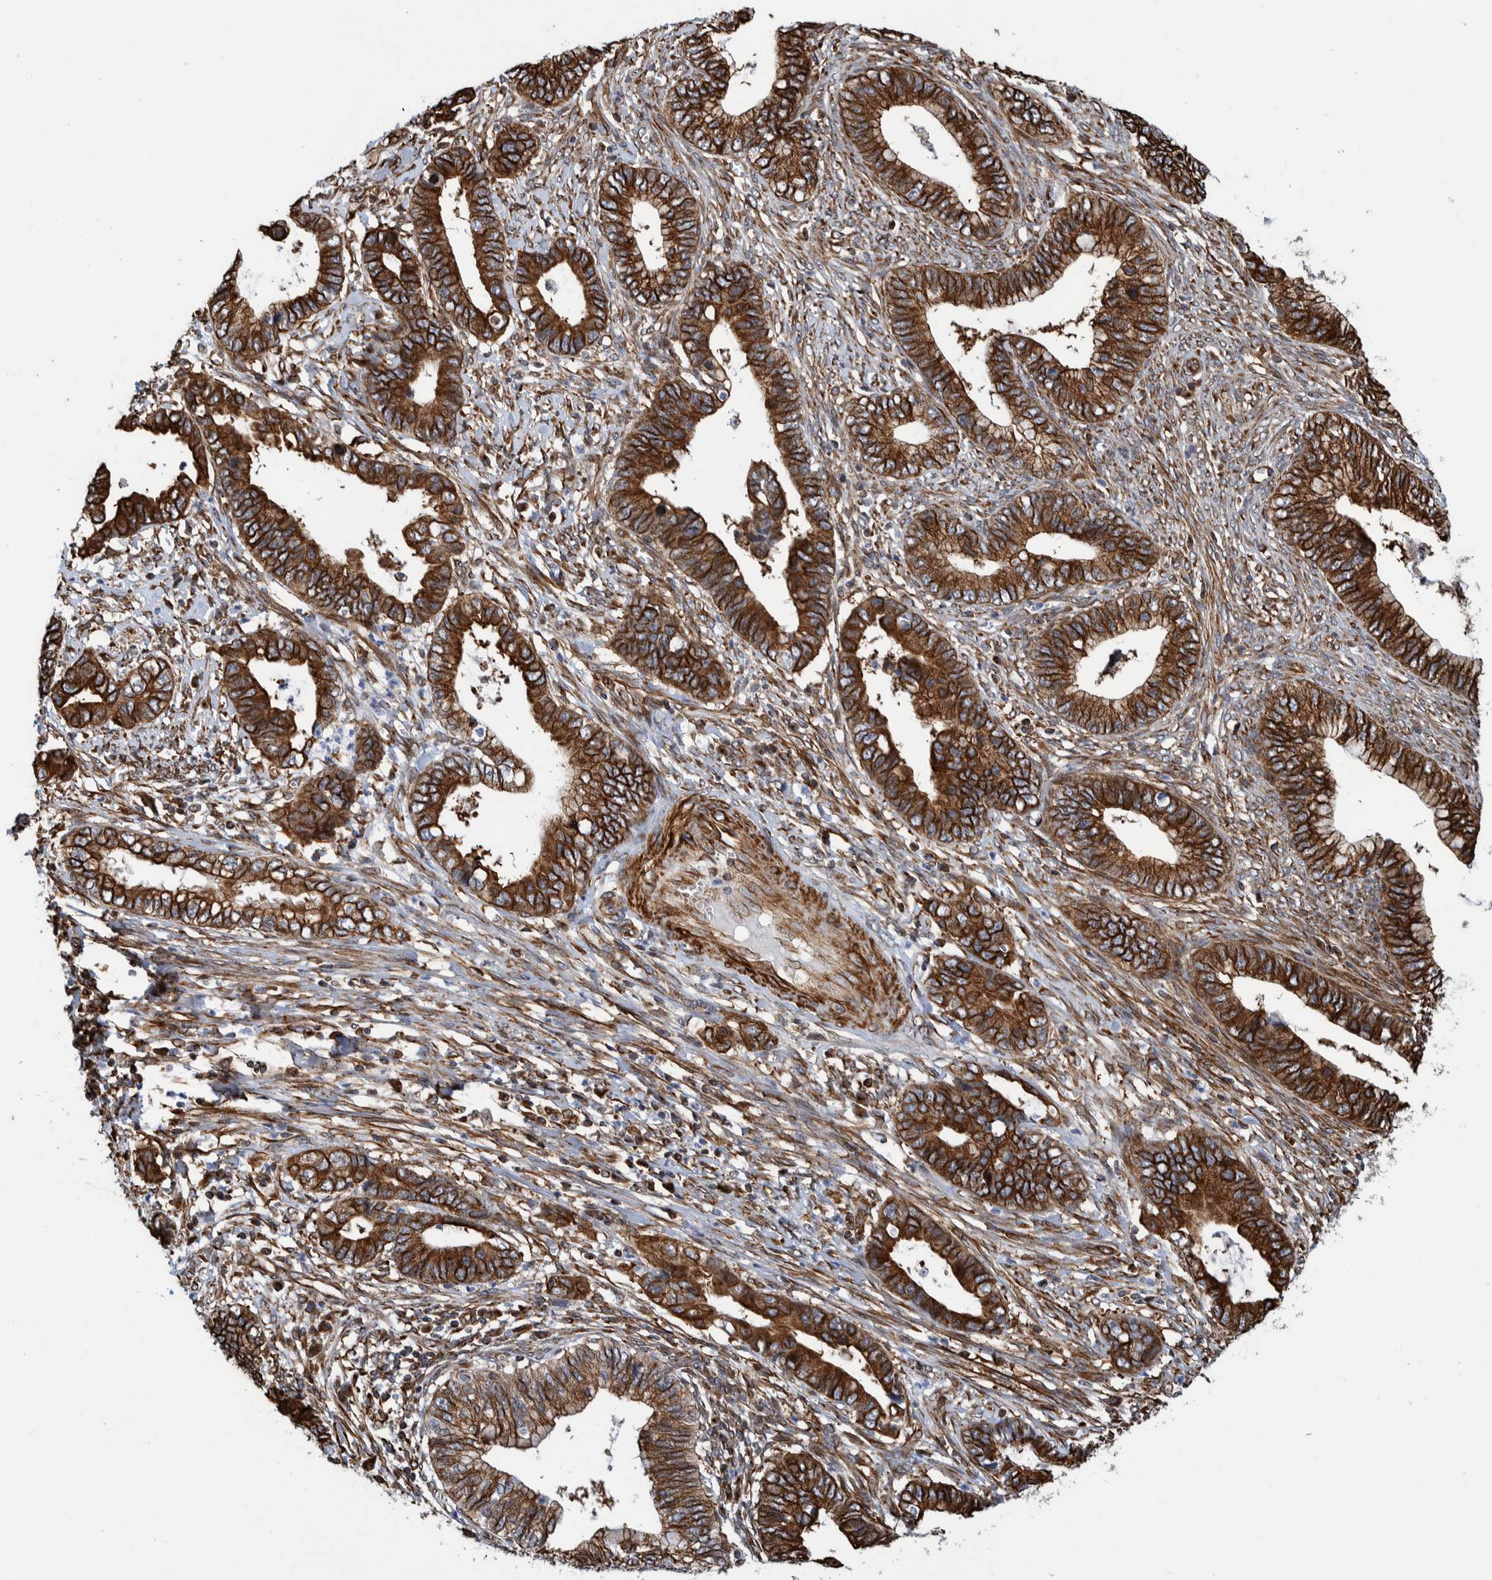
{"staining": {"intensity": "strong", "quantity": ">75%", "location": "cytoplasmic/membranous"}, "tissue": "cervical cancer", "cell_type": "Tumor cells", "image_type": "cancer", "snomed": [{"axis": "morphology", "description": "Adenocarcinoma, NOS"}, {"axis": "topography", "description": "Cervix"}], "caption": "Immunohistochemical staining of human cervical cancer (adenocarcinoma) demonstrates high levels of strong cytoplasmic/membranous protein positivity in approximately >75% of tumor cells.", "gene": "CCDC57", "patient": {"sex": "female", "age": 44}}